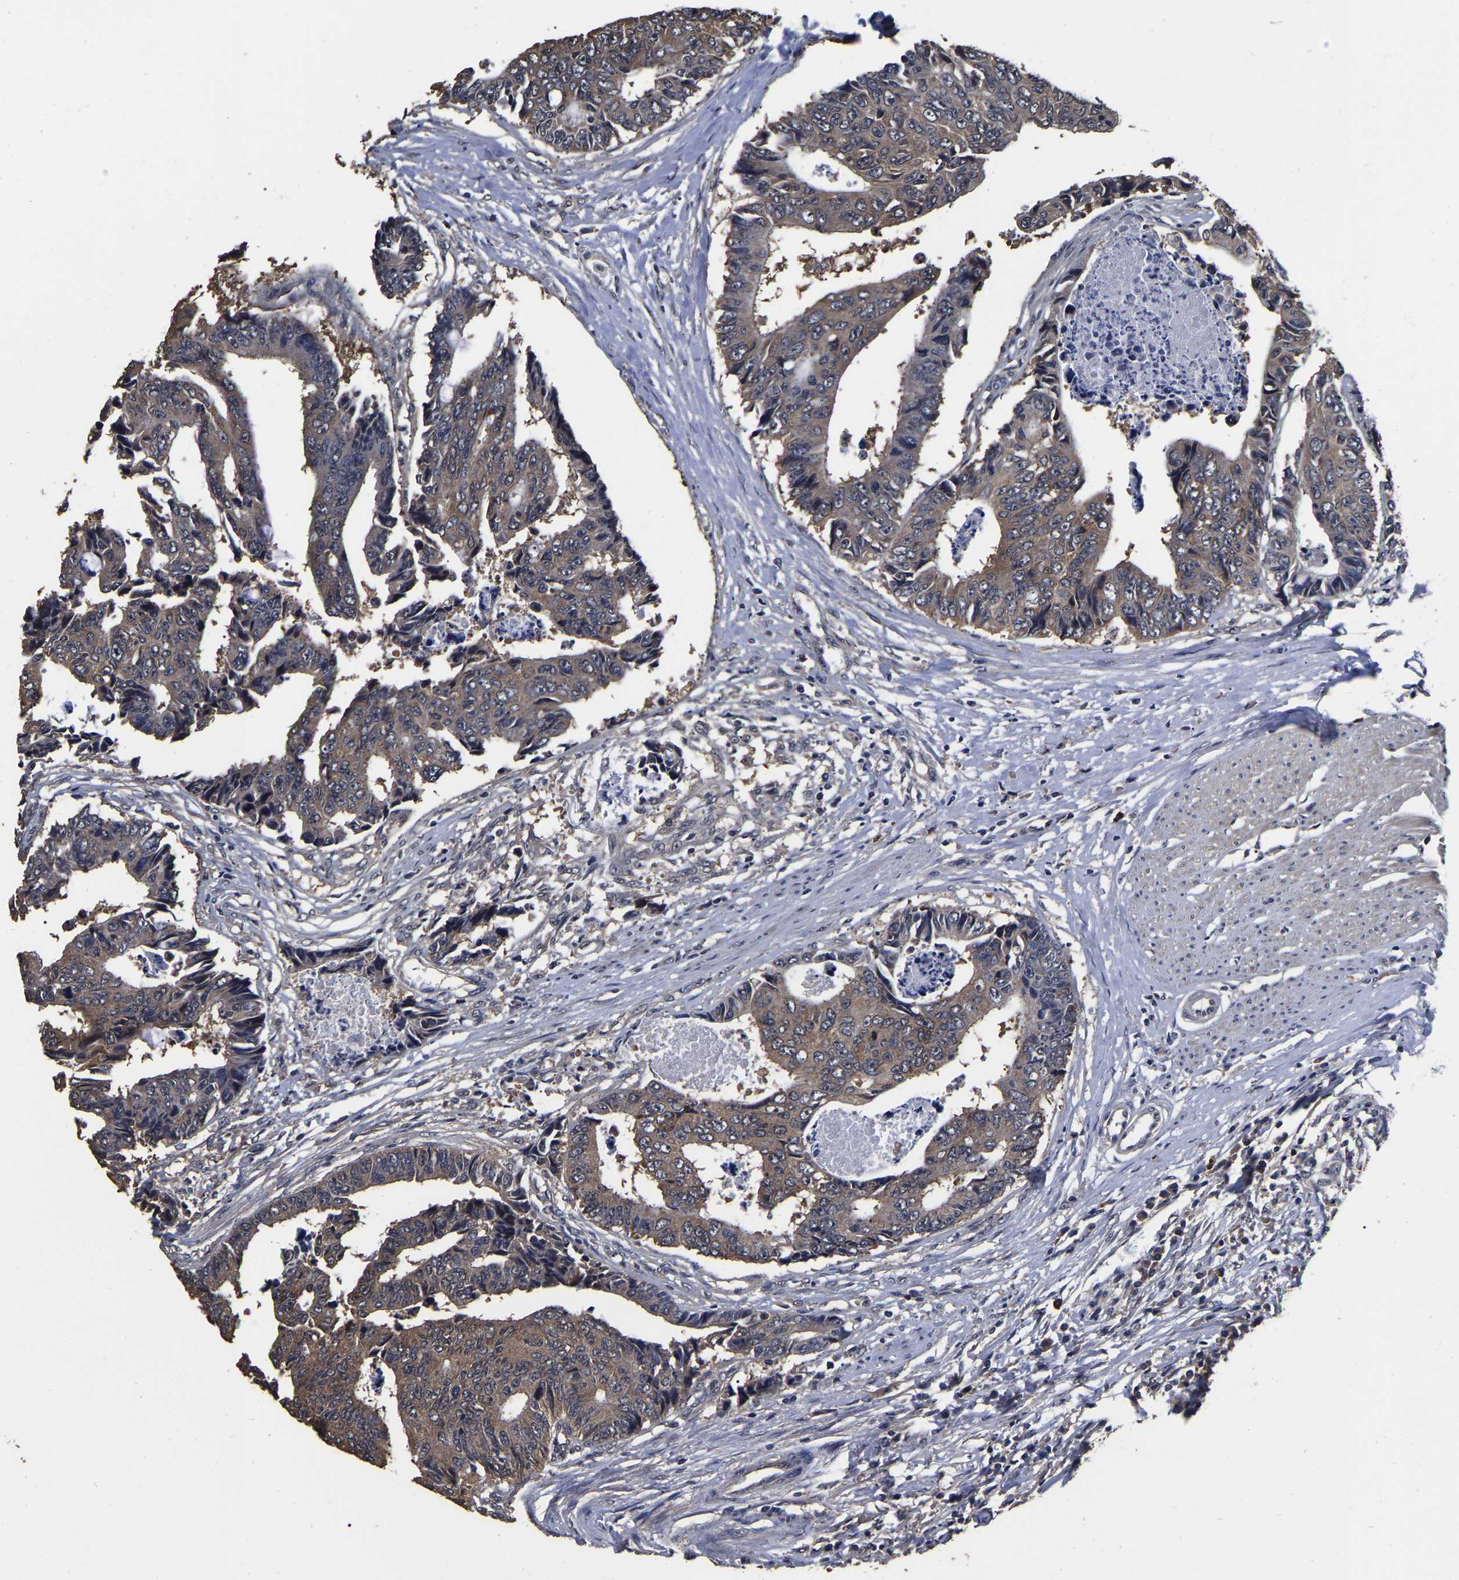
{"staining": {"intensity": "moderate", "quantity": ">75%", "location": "cytoplasmic/membranous"}, "tissue": "colorectal cancer", "cell_type": "Tumor cells", "image_type": "cancer", "snomed": [{"axis": "morphology", "description": "Adenocarcinoma, NOS"}, {"axis": "topography", "description": "Rectum"}], "caption": "An IHC micrograph of tumor tissue is shown. Protein staining in brown labels moderate cytoplasmic/membranous positivity in colorectal adenocarcinoma within tumor cells.", "gene": "STK32C", "patient": {"sex": "male", "age": 84}}